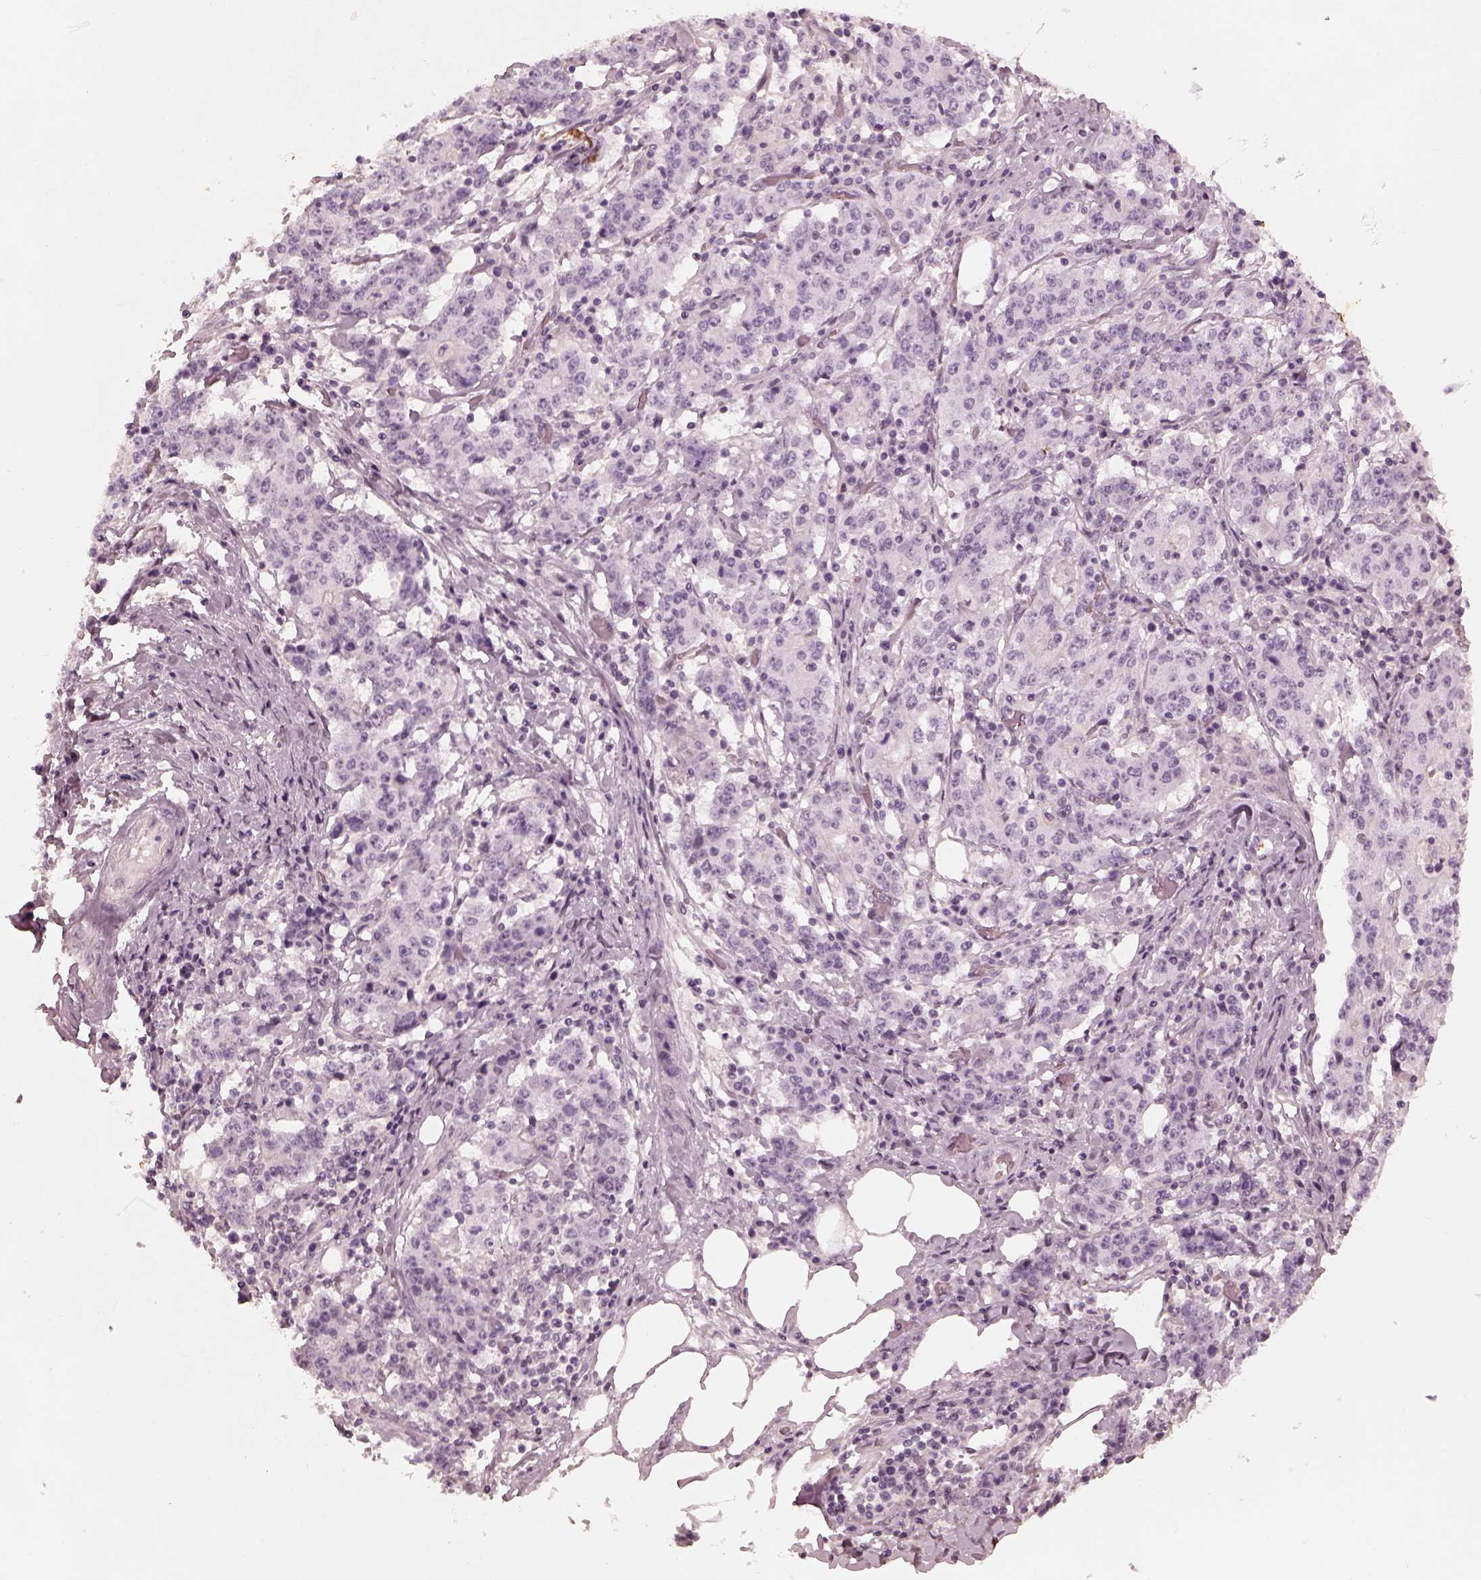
{"staining": {"intensity": "negative", "quantity": "none", "location": "none"}, "tissue": "stomach cancer", "cell_type": "Tumor cells", "image_type": "cancer", "snomed": [{"axis": "morphology", "description": "Adenocarcinoma, NOS"}, {"axis": "topography", "description": "Stomach"}], "caption": "Immunohistochemical staining of human stomach cancer (adenocarcinoma) shows no significant staining in tumor cells.", "gene": "ADRB3", "patient": {"sex": "male", "age": 59}}